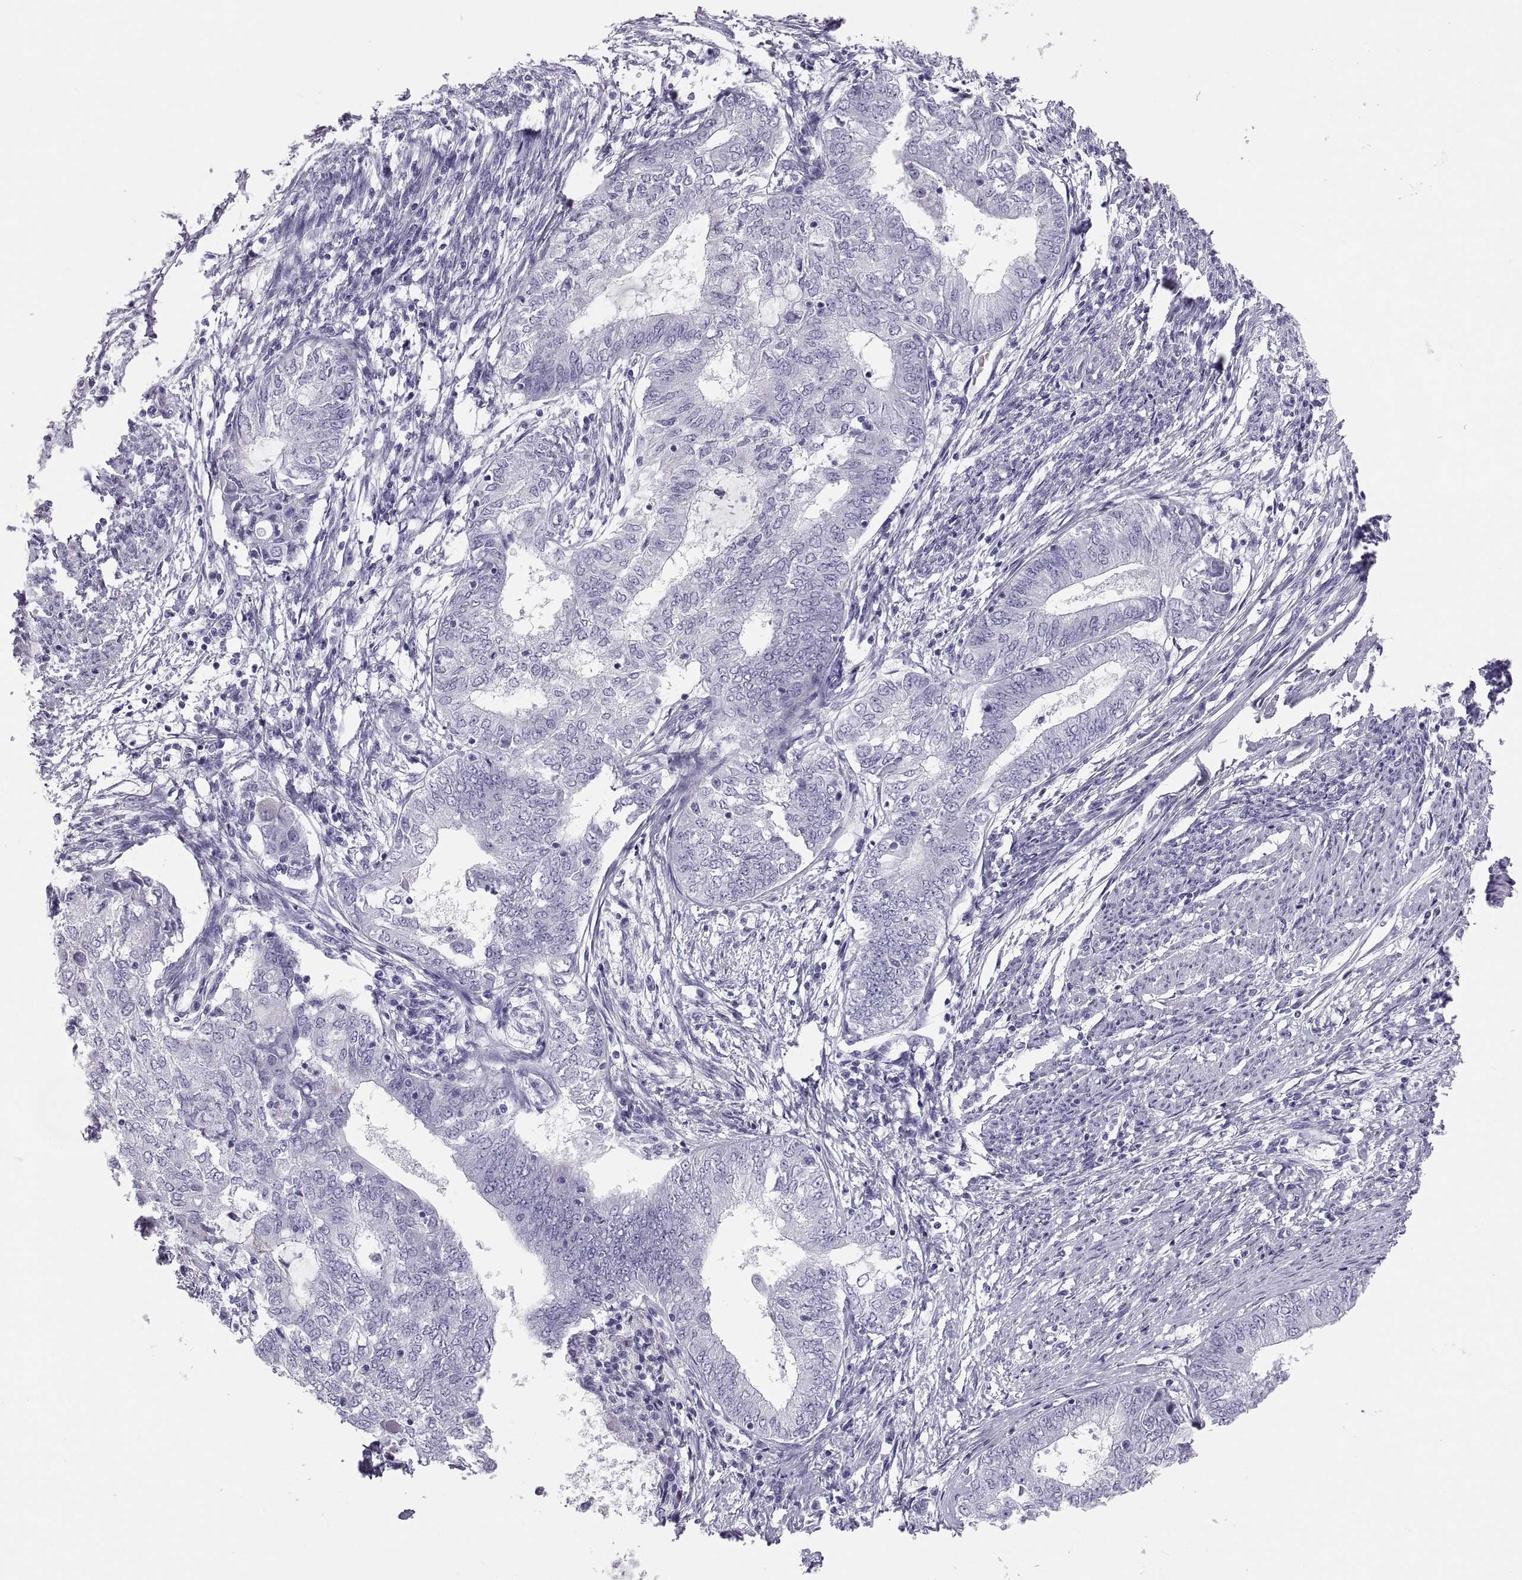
{"staining": {"intensity": "negative", "quantity": "none", "location": "none"}, "tissue": "endometrial cancer", "cell_type": "Tumor cells", "image_type": "cancer", "snomed": [{"axis": "morphology", "description": "Adenocarcinoma, NOS"}, {"axis": "topography", "description": "Endometrium"}], "caption": "This is an immunohistochemistry histopathology image of human endometrial cancer. There is no positivity in tumor cells.", "gene": "PAX2", "patient": {"sex": "female", "age": 62}}